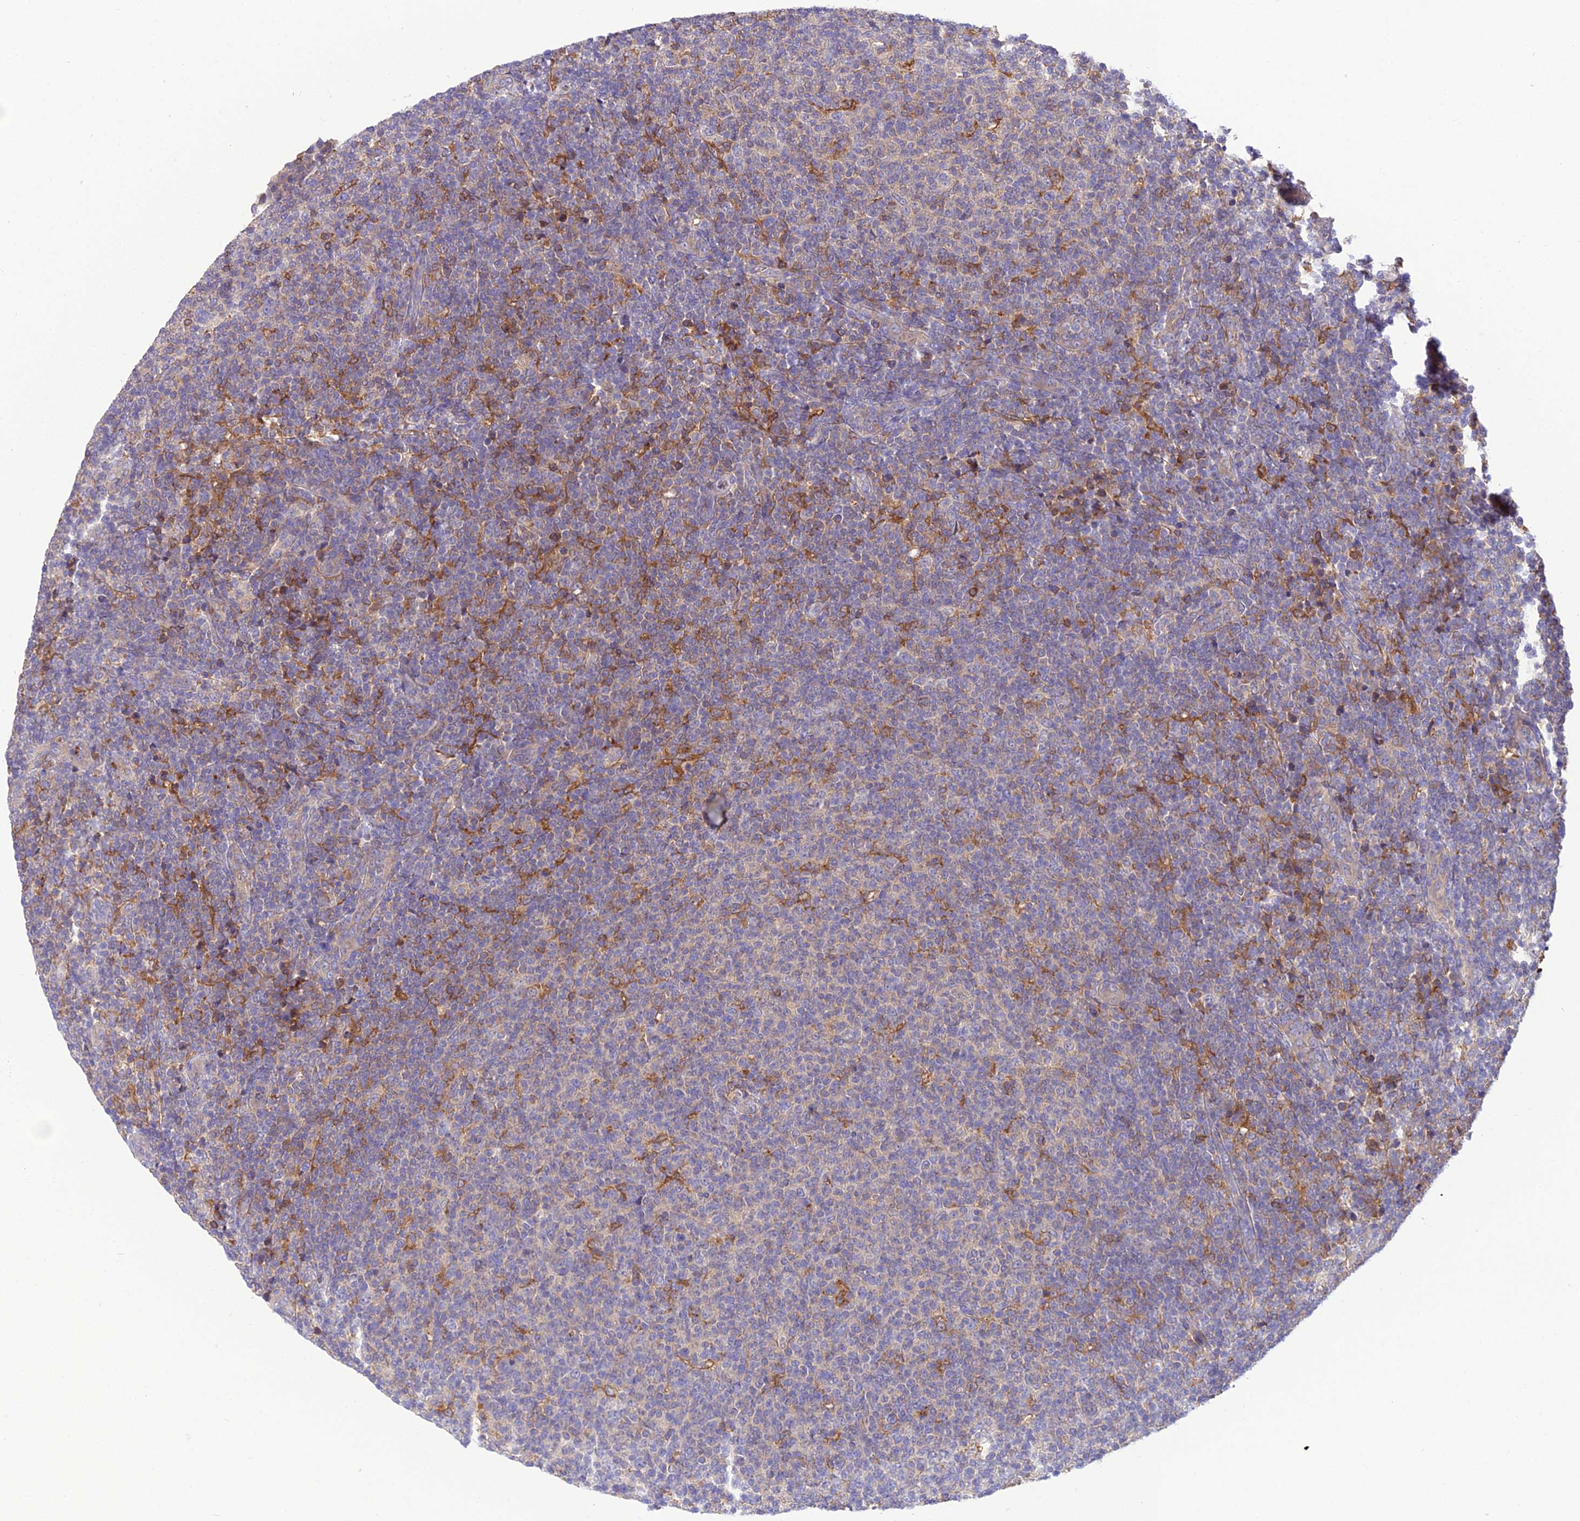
{"staining": {"intensity": "negative", "quantity": "none", "location": "none"}, "tissue": "lymphoma", "cell_type": "Tumor cells", "image_type": "cancer", "snomed": [{"axis": "morphology", "description": "Malignant lymphoma, non-Hodgkin's type, Low grade"}, {"axis": "topography", "description": "Lymph node"}], "caption": "Lymphoma was stained to show a protein in brown. There is no significant staining in tumor cells.", "gene": "C2orf69", "patient": {"sex": "male", "age": 66}}